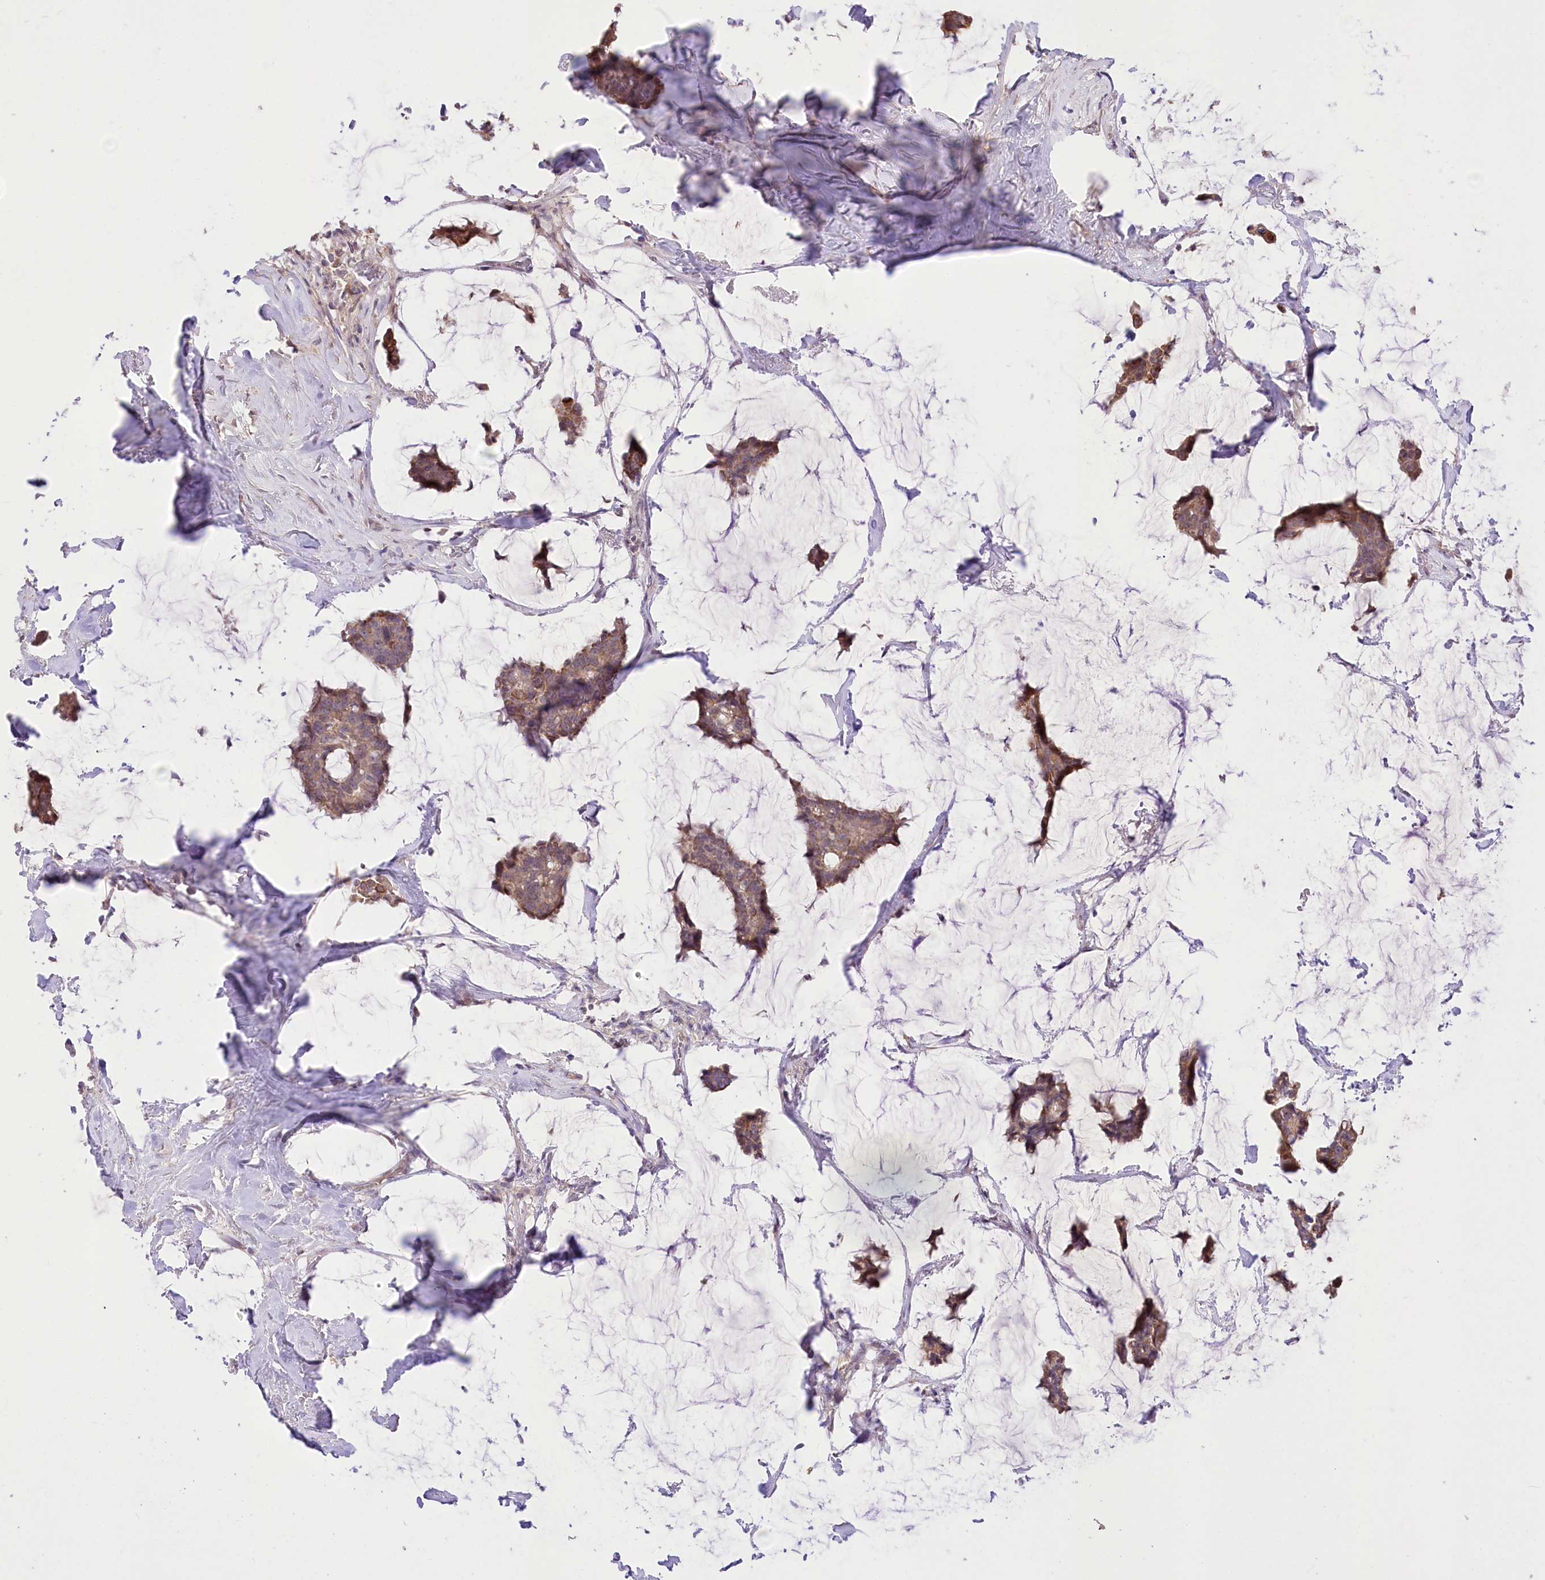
{"staining": {"intensity": "moderate", "quantity": ">75%", "location": "cytoplasmic/membranous"}, "tissue": "breast cancer", "cell_type": "Tumor cells", "image_type": "cancer", "snomed": [{"axis": "morphology", "description": "Duct carcinoma"}, {"axis": "topography", "description": "Breast"}], "caption": "Invasive ductal carcinoma (breast) stained for a protein reveals moderate cytoplasmic/membranous positivity in tumor cells. (Brightfield microscopy of DAB IHC at high magnification).", "gene": "HELT", "patient": {"sex": "female", "age": 93}}